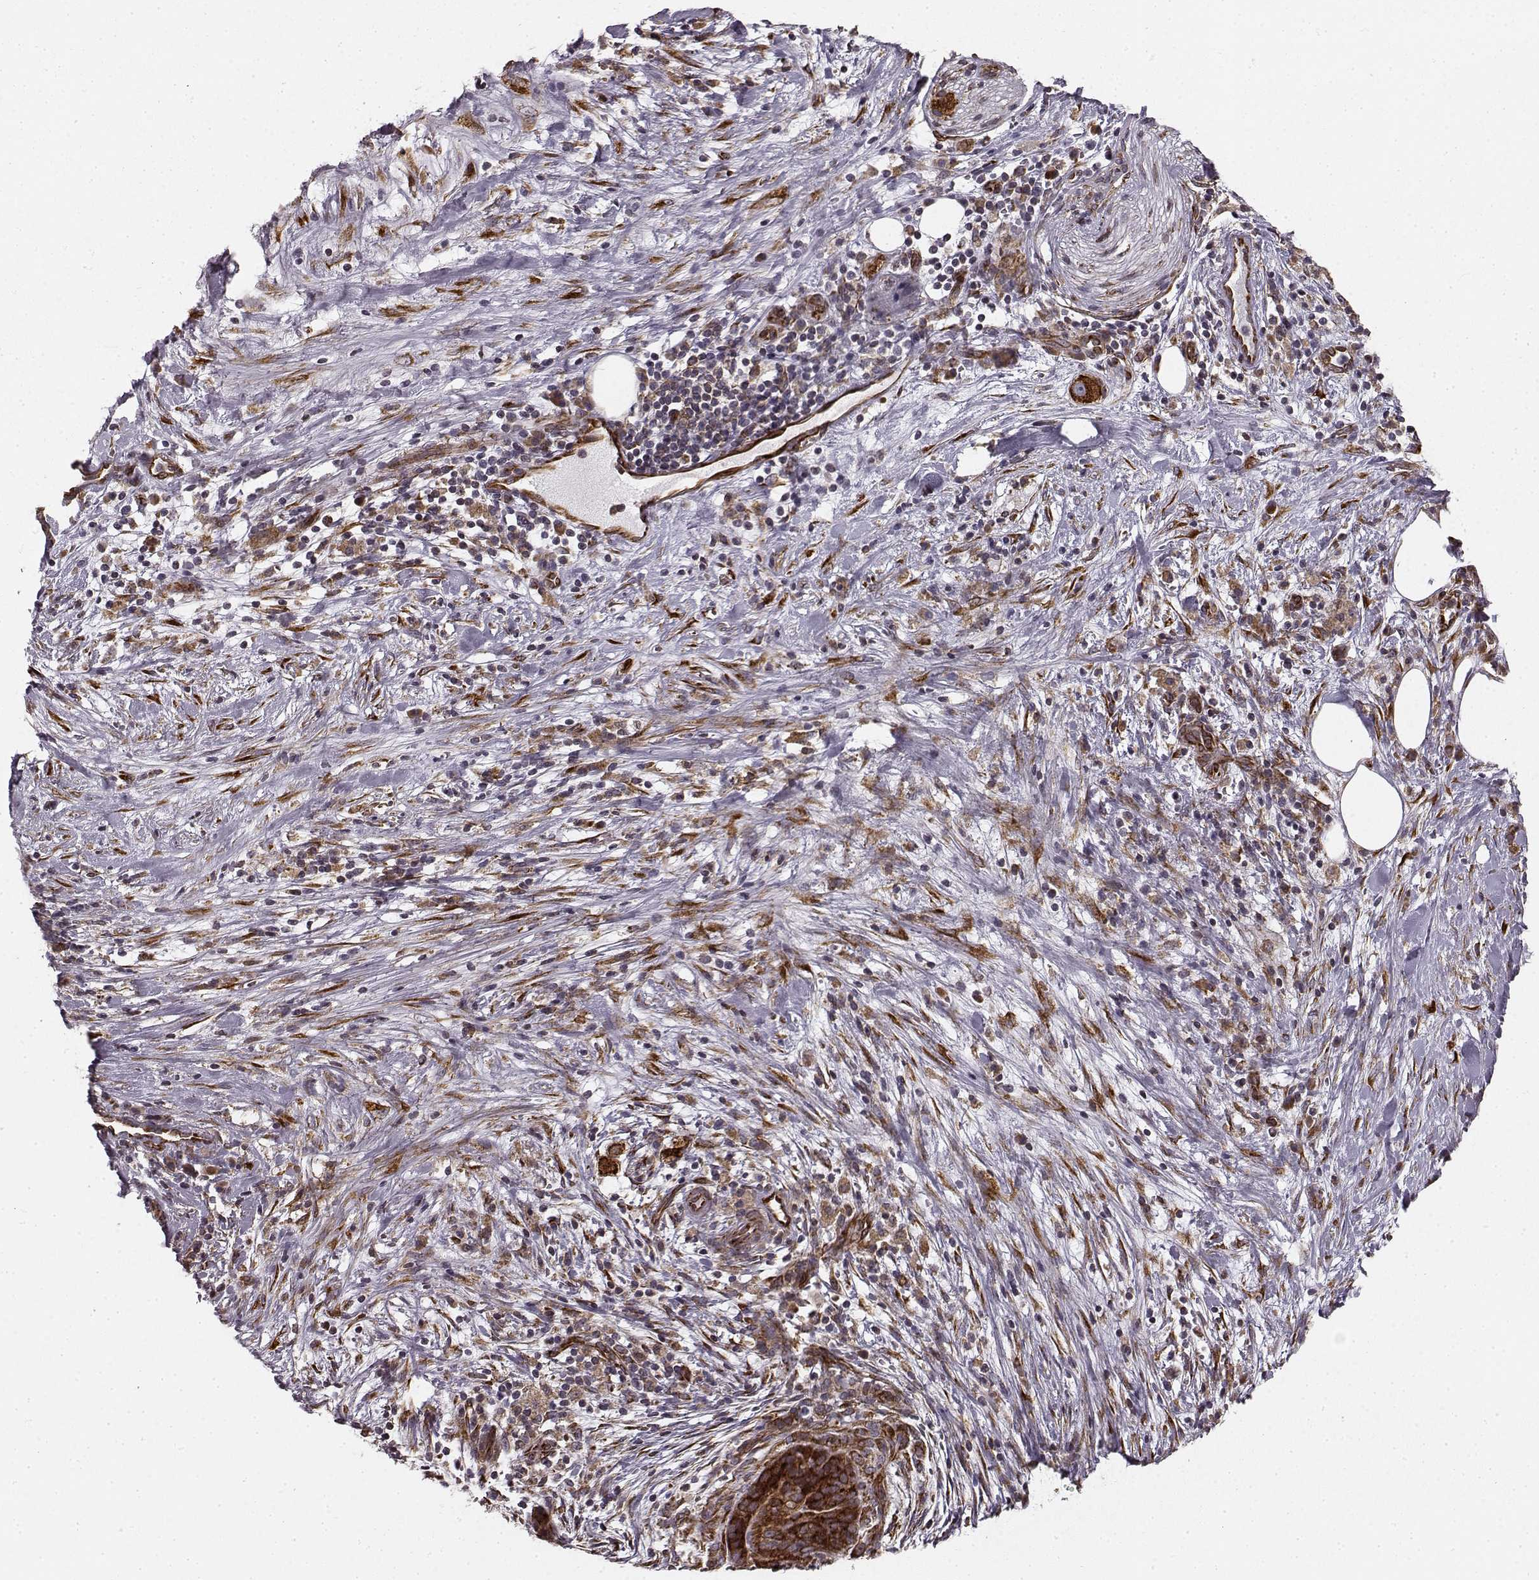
{"staining": {"intensity": "strong", "quantity": ">75%", "location": "cytoplasmic/membranous"}, "tissue": "pancreatic cancer", "cell_type": "Tumor cells", "image_type": "cancer", "snomed": [{"axis": "morphology", "description": "Adenocarcinoma, NOS"}, {"axis": "topography", "description": "Pancreas"}], "caption": "Immunohistochemistry (IHC) (DAB) staining of human pancreatic cancer (adenocarcinoma) demonstrates strong cytoplasmic/membranous protein staining in approximately >75% of tumor cells.", "gene": "TMEM14A", "patient": {"sex": "male", "age": 44}}